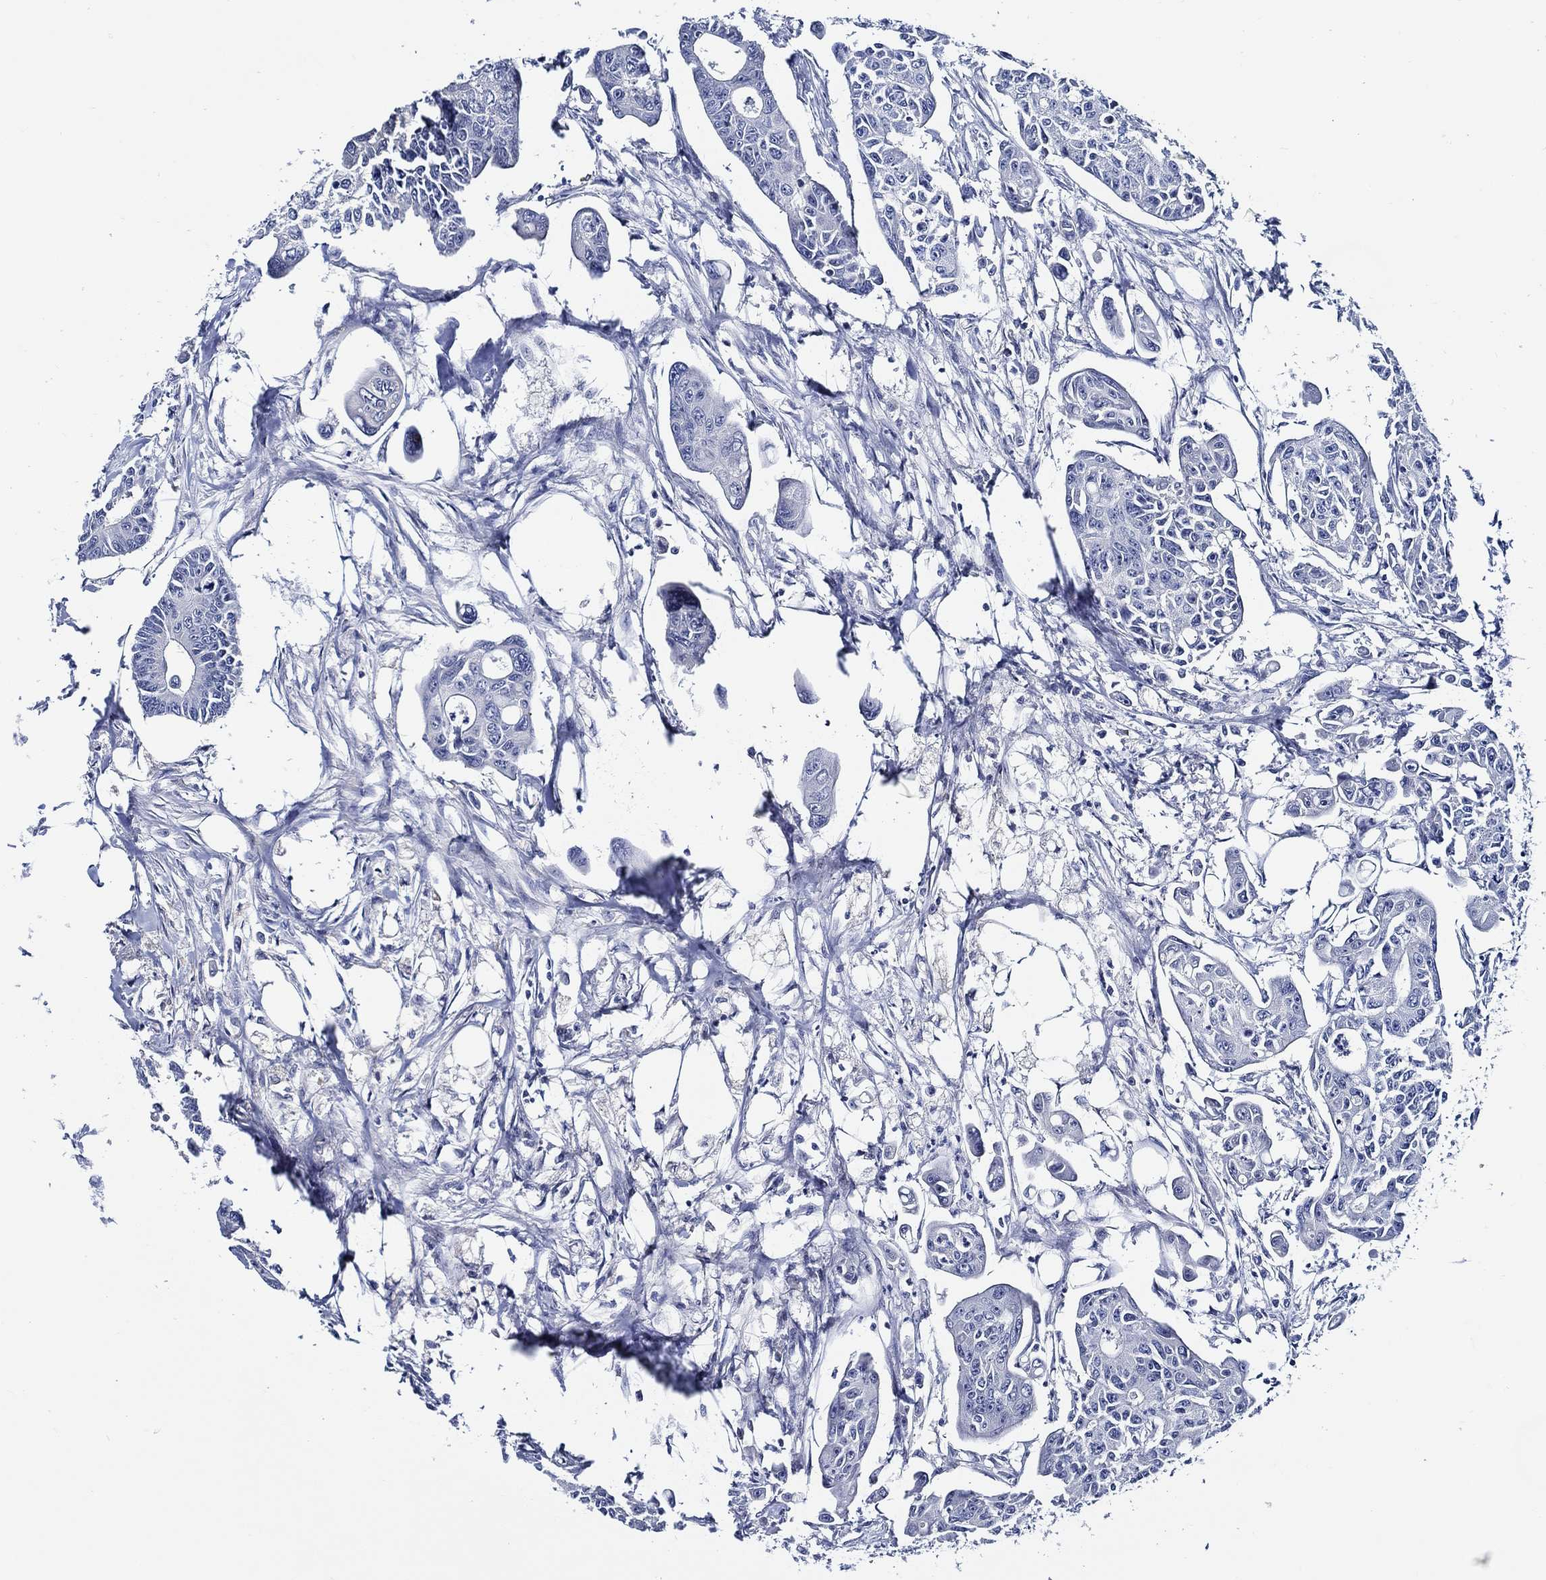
{"staining": {"intensity": "negative", "quantity": "none", "location": "none"}, "tissue": "colorectal cancer", "cell_type": "Tumor cells", "image_type": "cancer", "snomed": [{"axis": "morphology", "description": "Adenocarcinoma, NOS"}, {"axis": "topography", "description": "Colon"}], "caption": "Tumor cells are negative for brown protein staining in colorectal cancer. (DAB immunohistochemistry, high magnification).", "gene": "C8orf48", "patient": {"sex": "male", "age": 70}}